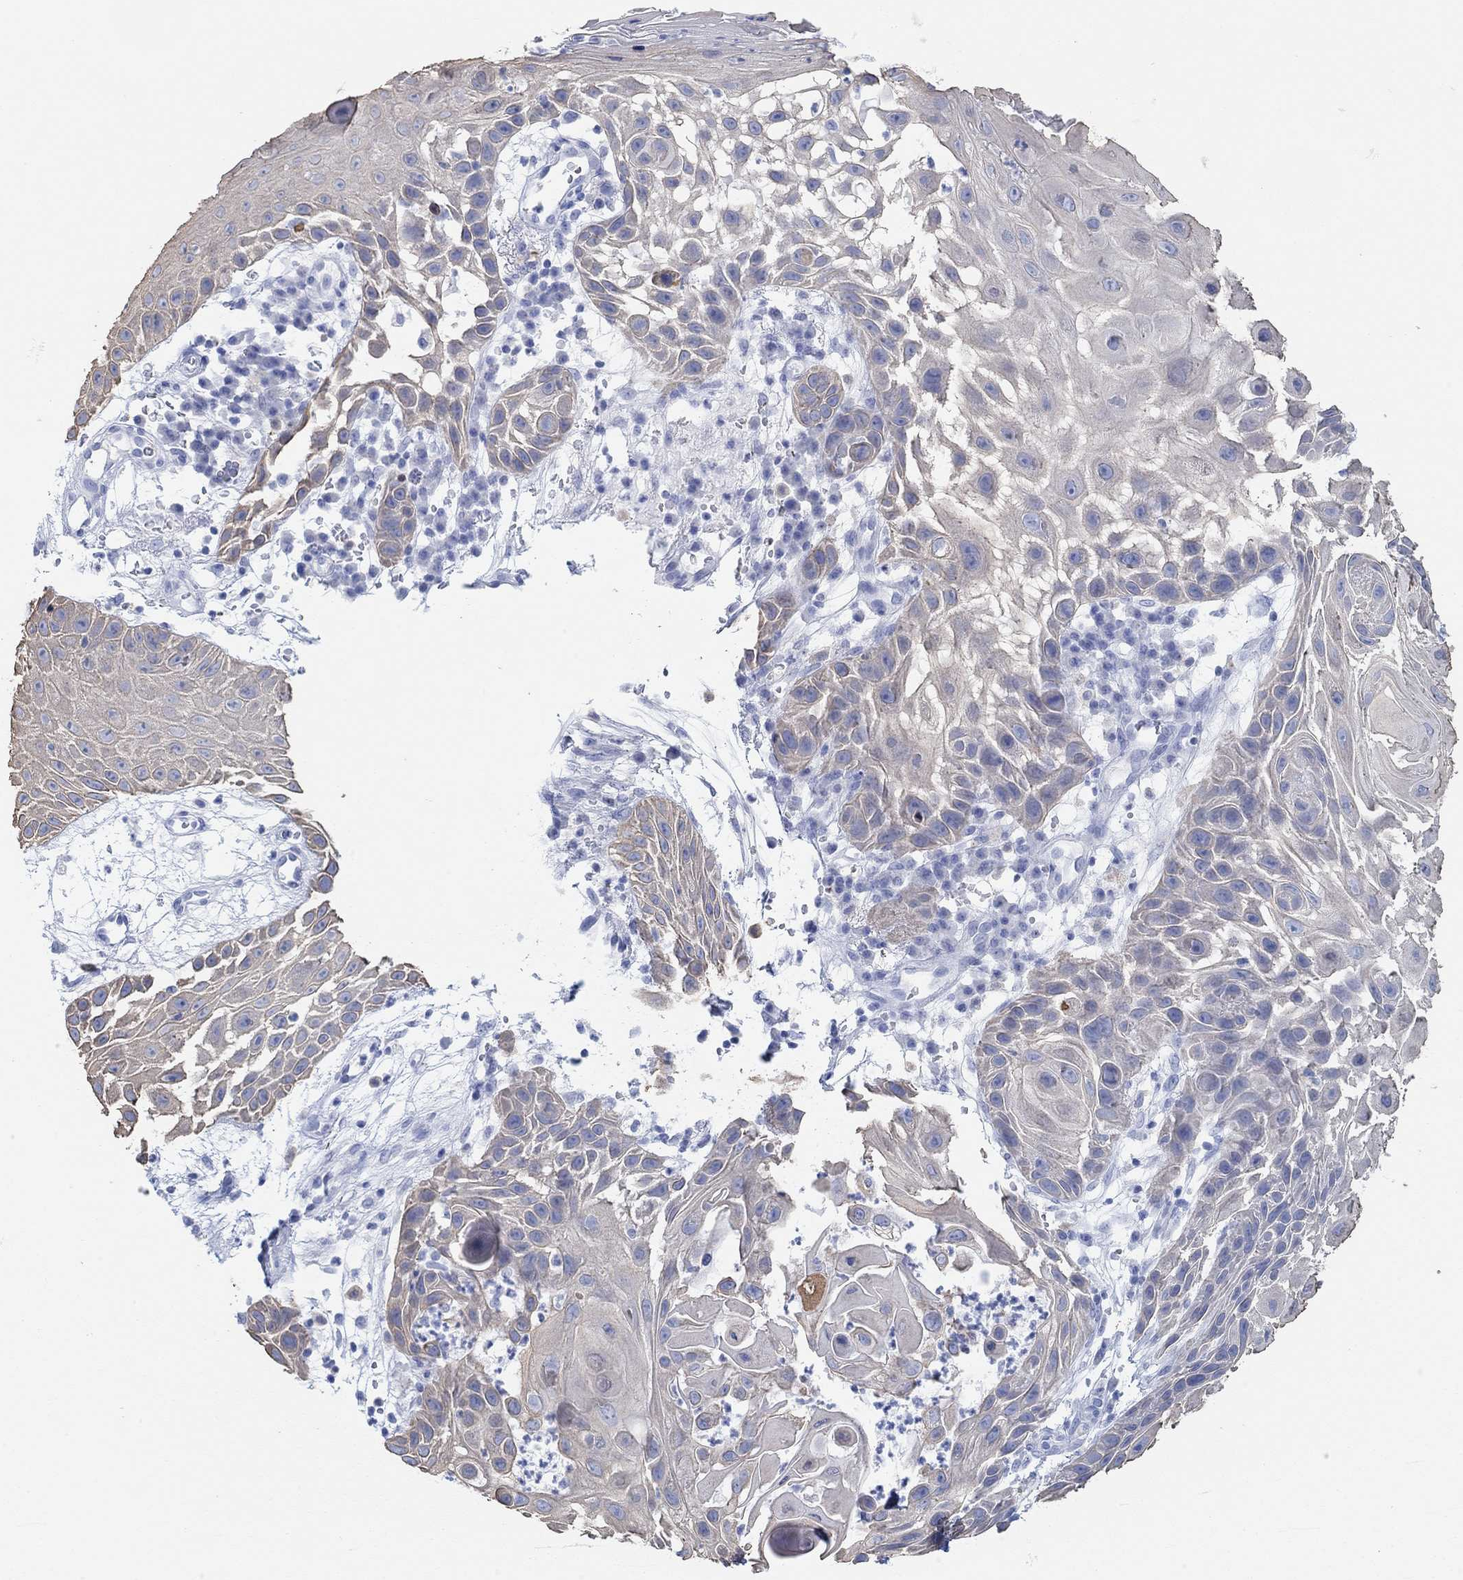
{"staining": {"intensity": "weak", "quantity": "<25%", "location": "cytoplasmic/membranous"}, "tissue": "skin cancer", "cell_type": "Tumor cells", "image_type": "cancer", "snomed": [{"axis": "morphology", "description": "Normal tissue, NOS"}, {"axis": "morphology", "description": "Squamous cell carcinoma, NOS"}, {"axis": "topography", "description": "Skin"}], "caption": "A histopathology image of skin cancer (squamous cell carcinoma) stained for a protein shows no brown staining in tumor cells.", "gene": "AK8", "patient": {"sex": "male", "age": 79}}